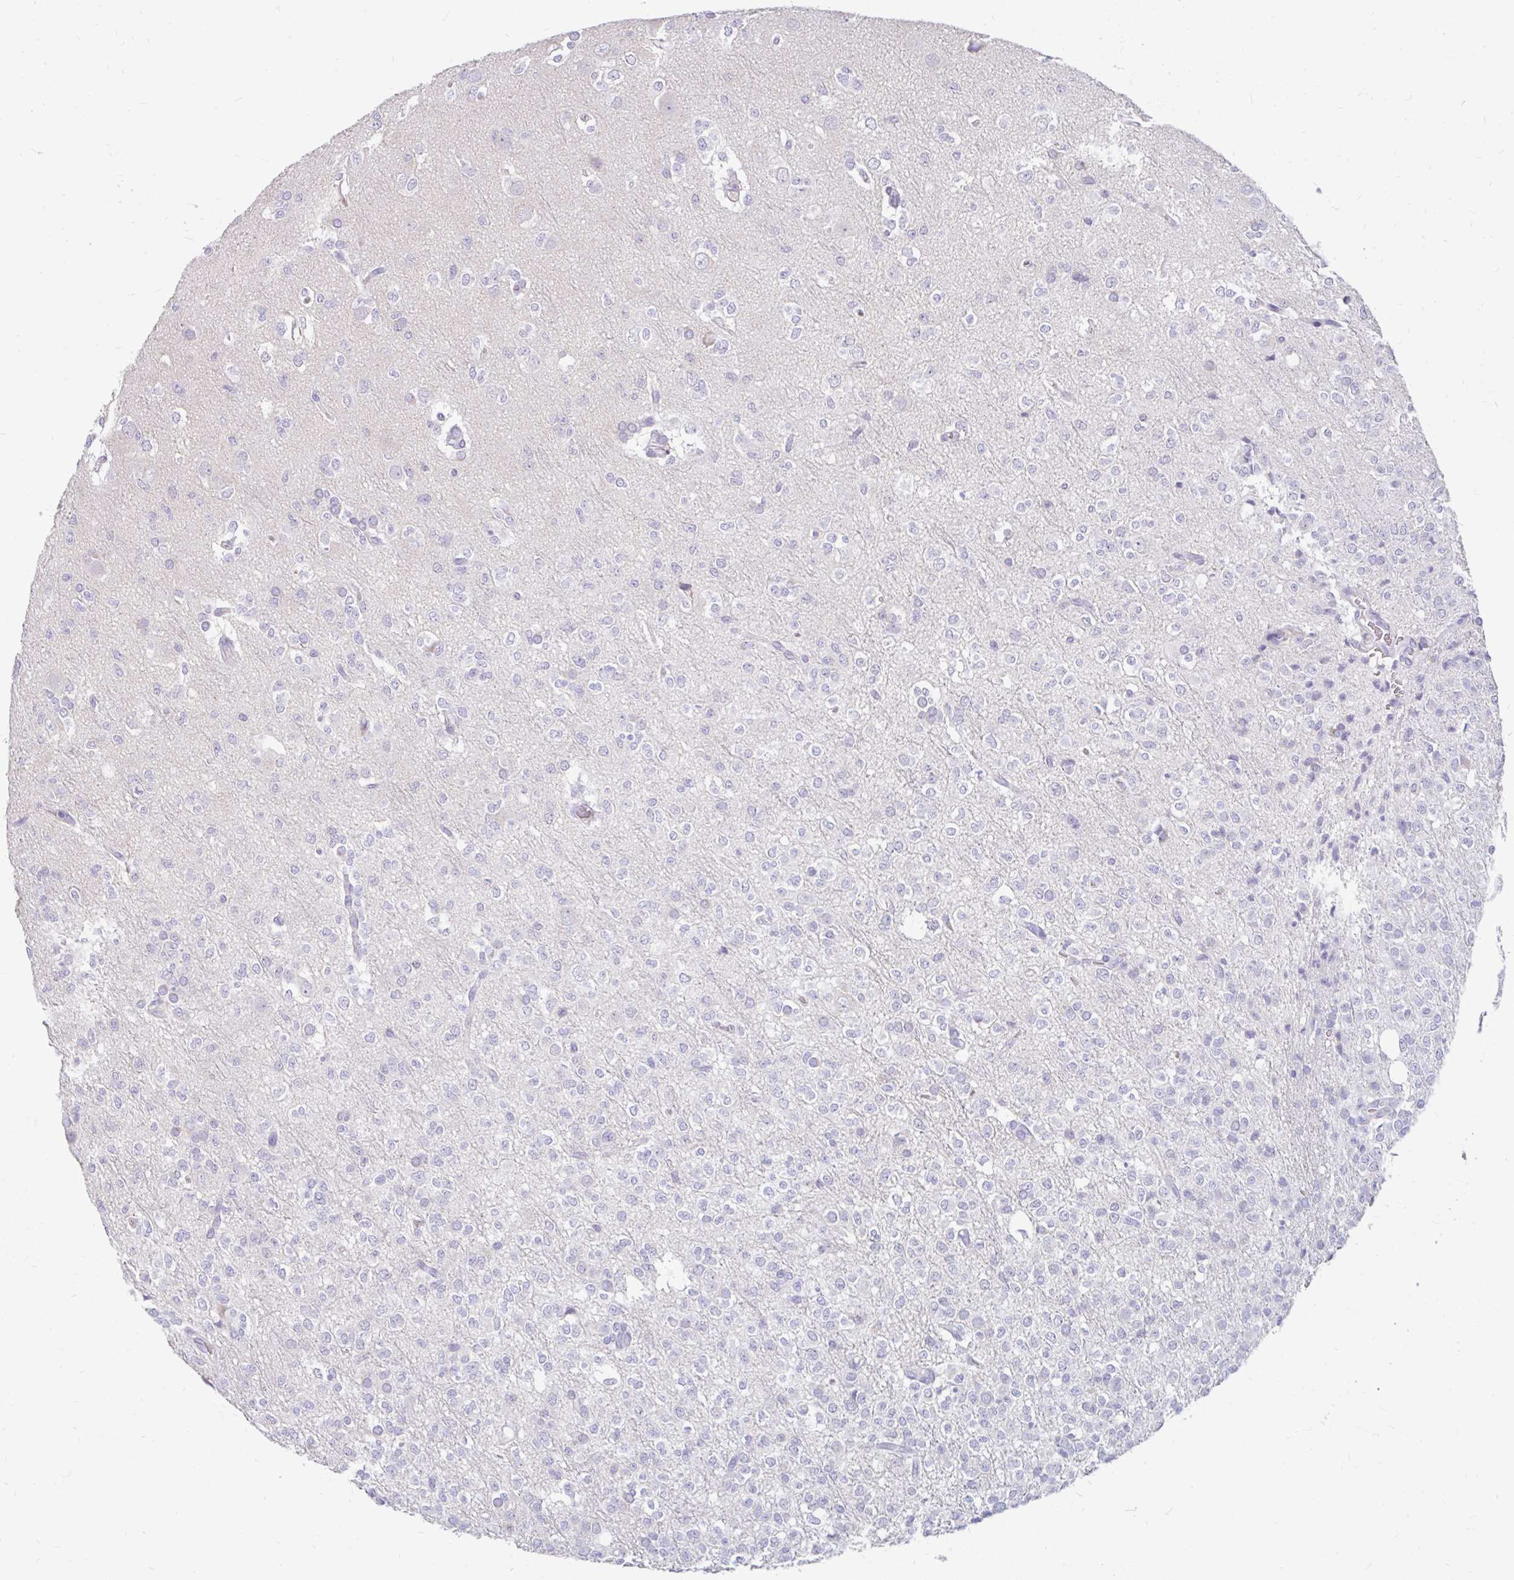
{"staining": {"intensity": "negative", "quantity": "none", "location": "none"}, "tissue": "glioma", "cell_type": "Tumor cells", "image_type": "cancer", "snomed": [{"axis": "morphology", "description": "Glioma, malignant, Low grade"}, {"axis": "topography", "description": "Brain"}], "caption": "Photomicrograph shows no protein staining in tumor cells of glioma tissue. (Brightfield microscopy of DAB (3,3'-diaminobenzidine) immunohistochemistry (IHC) at high magnification).", "gene": "INTS5", "patient": {"sex": "female", "age": 33}}